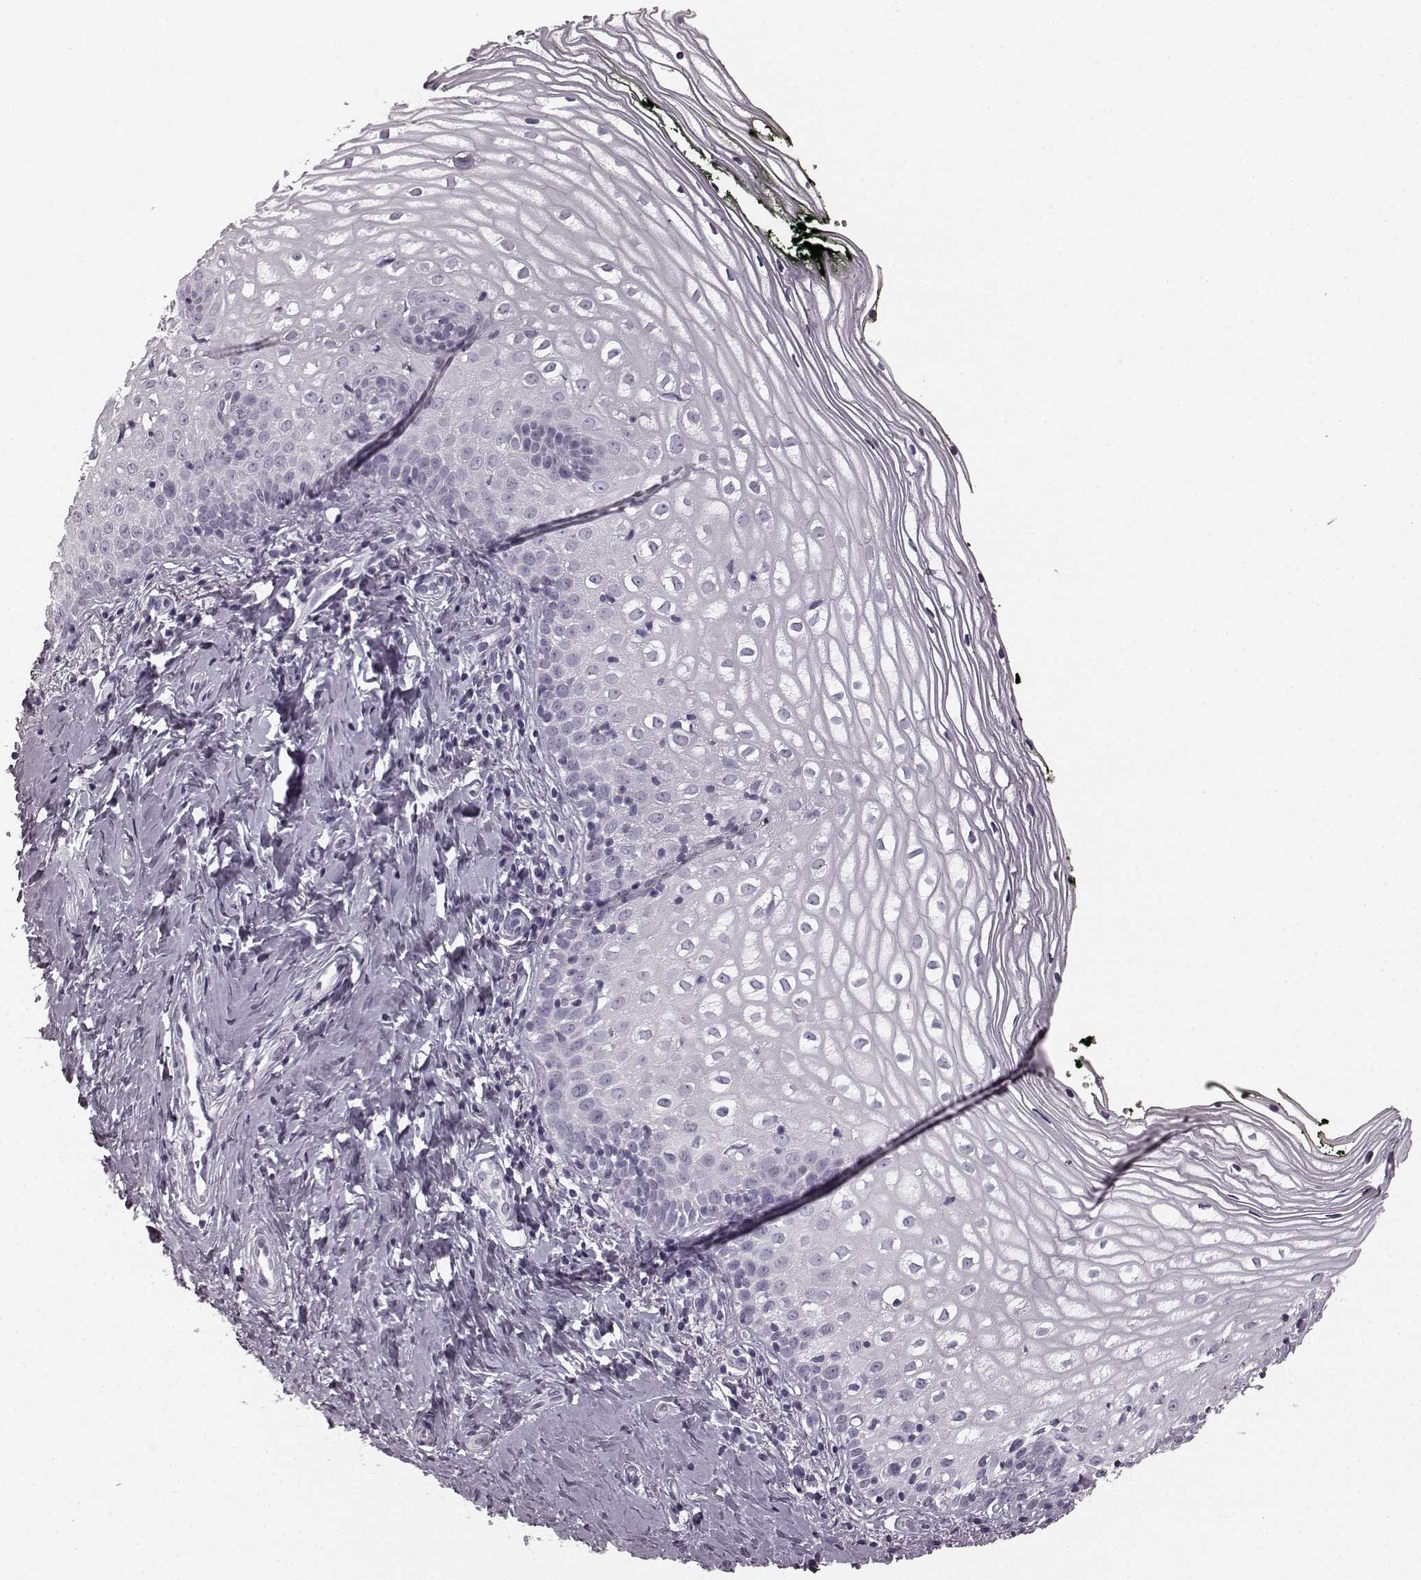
{"staining": {"intensity": "negative", "quantity": "none", "location": "none"}, "tissue": "vagina", "cell_type": "Squamous epithelial cells", "image_type": "normal", "snomed": [{"axis": "morphology", "description": "Normal tissue, NOS"}, {"axis": "topography", "description": "Vagina"}], "caption": "Immunohistochemistry (IHC) of unremarkable human vagina shows no positivity in squamous epithelial cells.", "gene": "TMPRSS15", "patient": {"sex": "female", "age": 47}}